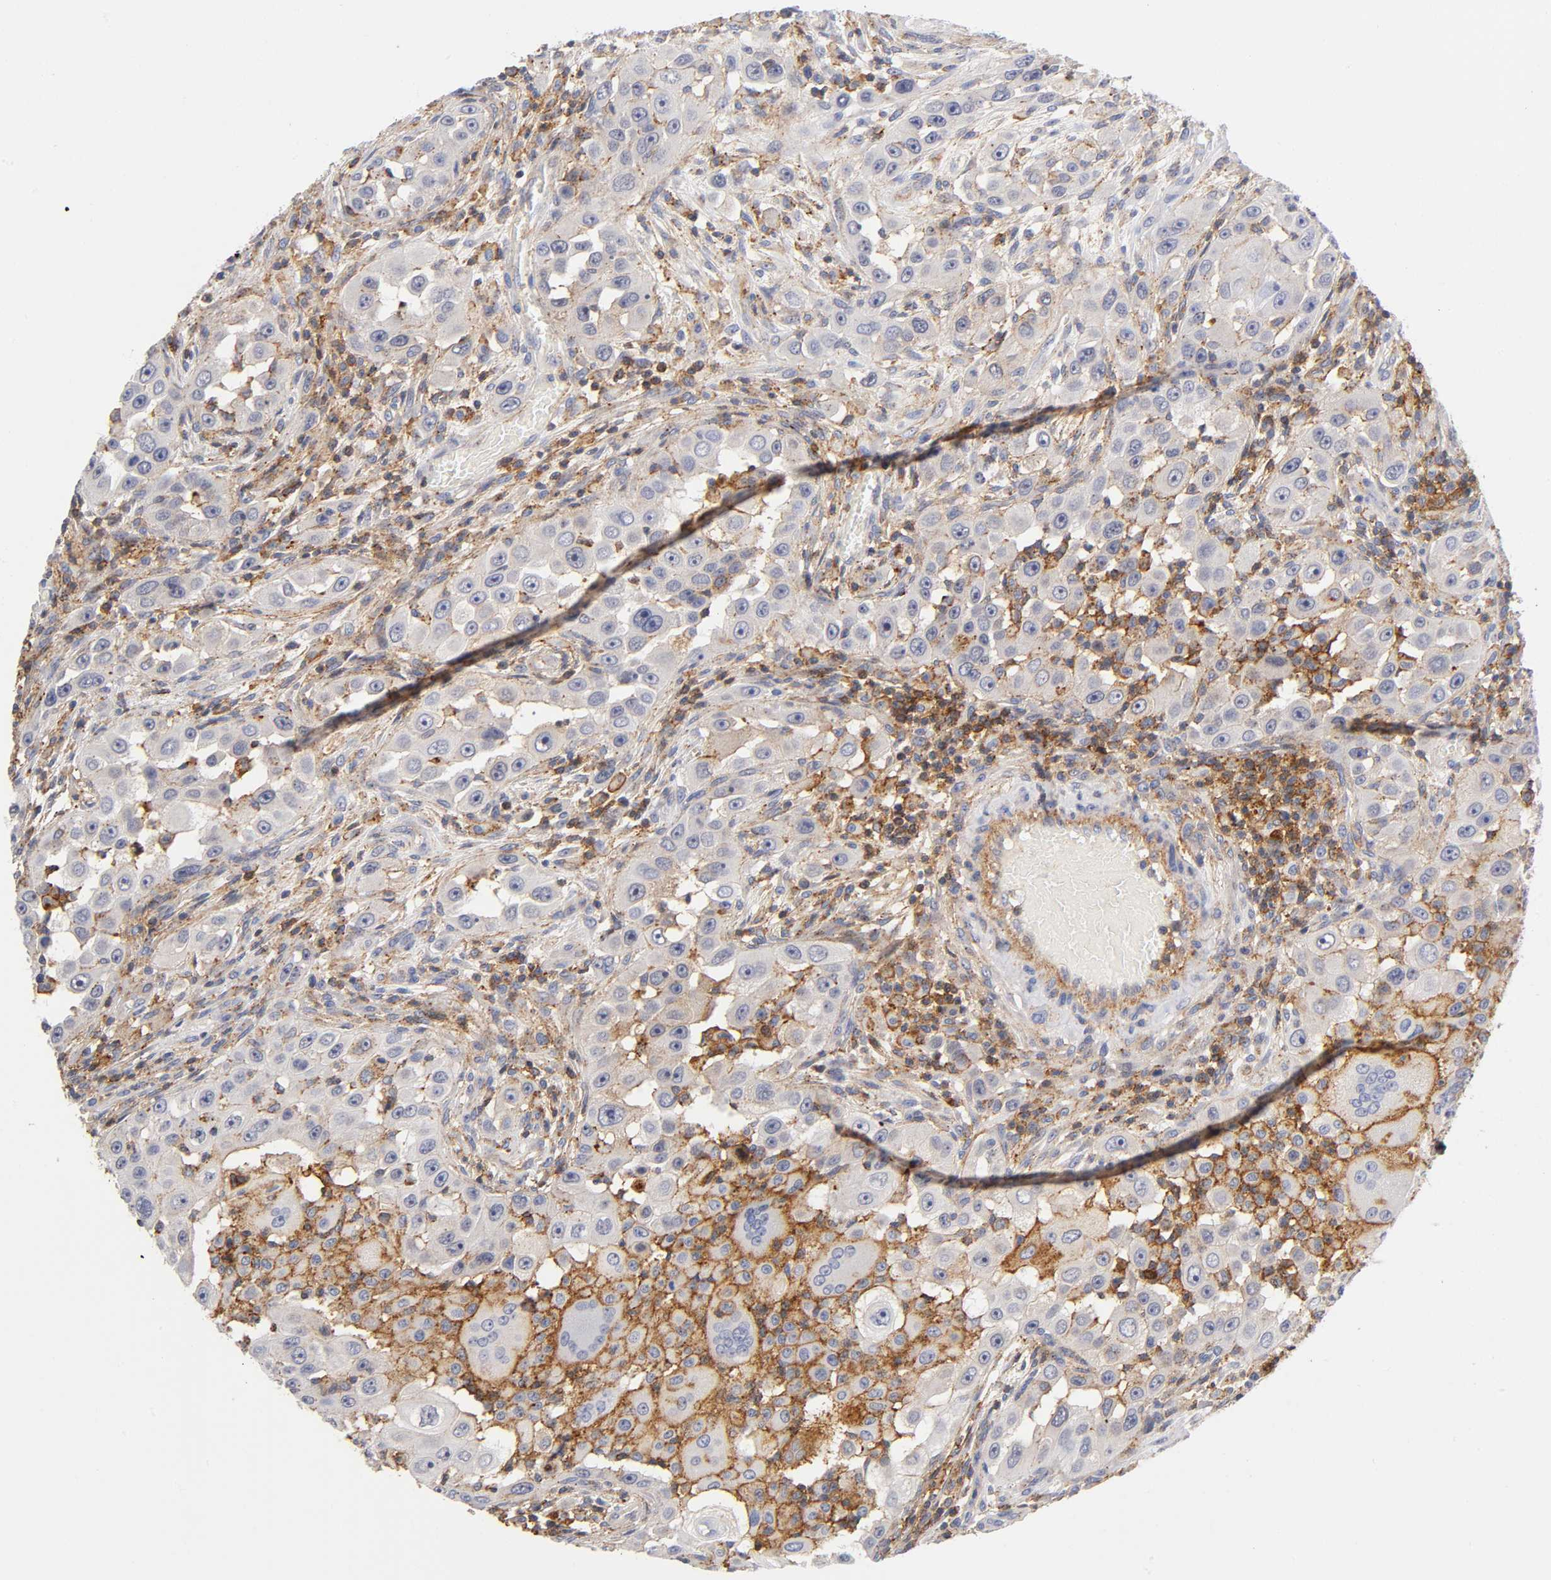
{"staining": {"intensity": "moderate", "quantity": "25%-75%", "location": "cytoplasmic/membranous"}, "tissue": "head and neck cancer", "cell_type": "Tumor cells", "image_type": "cancer", "snomed": [{"axis": "morphology", "description": "Carcinoma, NOS"}, {"axis": "topography", "description": "Head-Neck"}], "caption": "Head and neck cancer was stained to show a protein in brown. There is medium levels of moderate cytoplasmic/membranous positivity in about 25%-75% of tumor cells.", "gene": "ANXA7", "patient": {"sex": "male", "age": 87}}